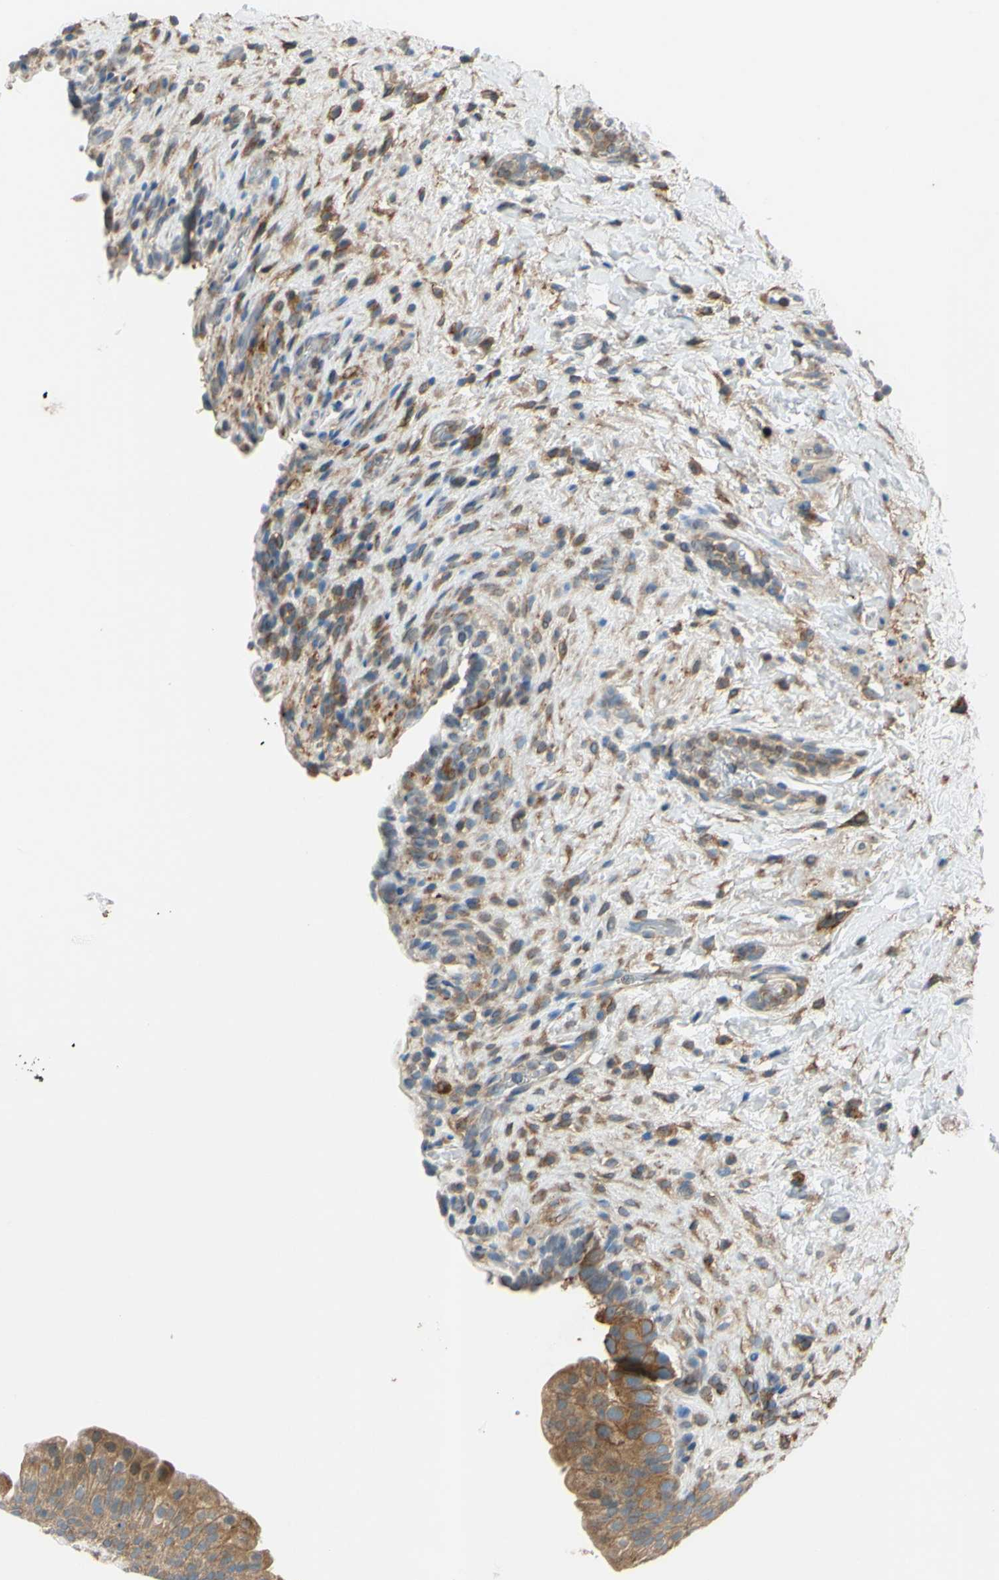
{"staining": {"intensity": "moderate", "quantity": ">75%", "location": "cytoplasmic/membranous"}, "tissue": "urinary bladder", "cell_type": "Urothelial cells", "image_type": "normal", "snomed": [{"axis": "morphology", "description": "Normal tissue, NOS"}, {"axis": "topography", "description": "Urinary bladder"}], "caption": "High-magnification brightfield microscopy of normal urinary bladder stained with DAB (brown) and counterstained with hematoxylin (blue). urothelial cells exhibit moderate cytoplasmic/membranous positivity is appreciated in about>75% of cells.", "gene": "POR", "patient": {"sex": "female", "age": 64}}